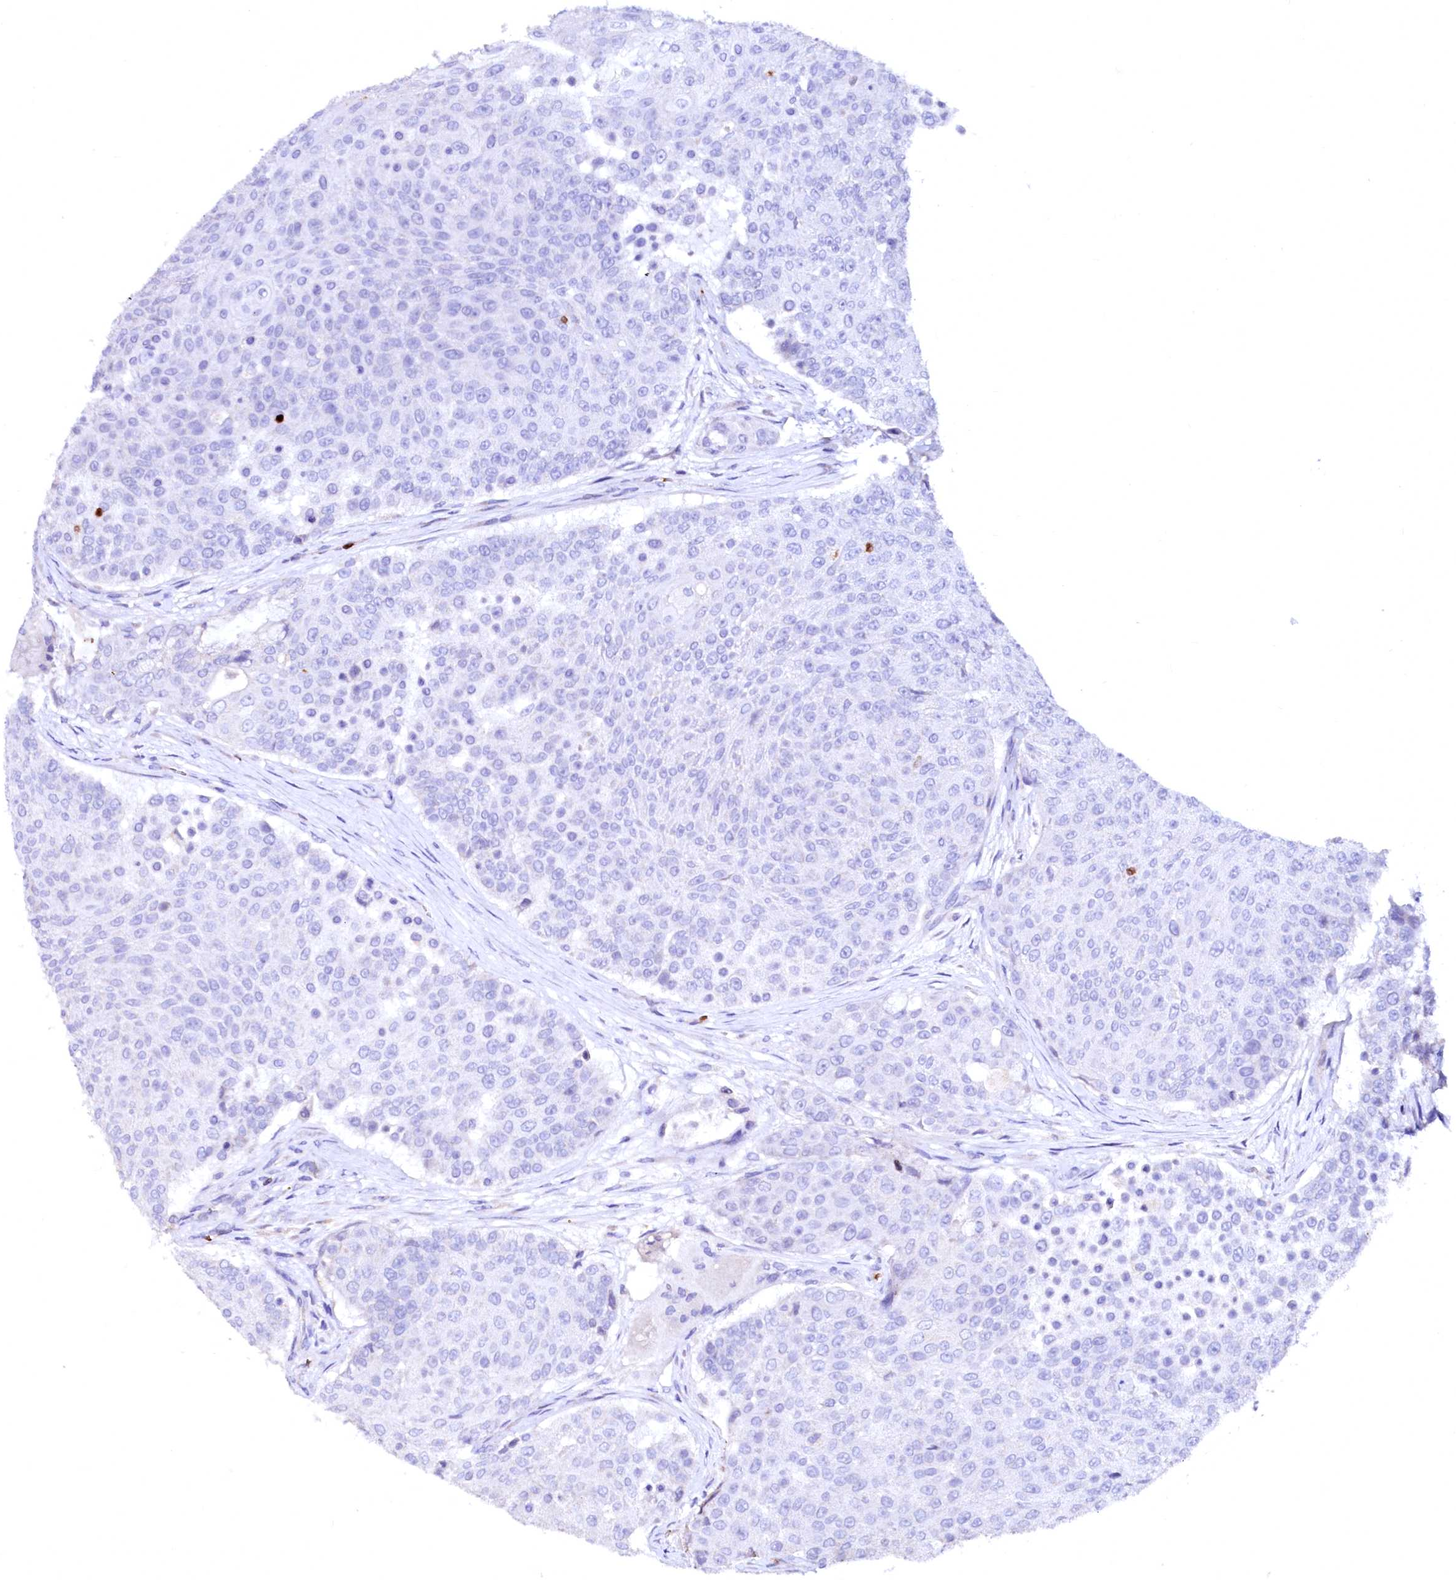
{"staining": {"intensity": "negative", "quantity": "none", "location": "none"}, "tissue": "urothelial cancer", "cell_type": "Tumor cells", "image_type": "cancer", "snomed": [{"axis": "morphology", "description": "Urothelial carcinoma, High grade"}, {"axis": "topography", "description": "Urinary bladder"}], "caption": "Urothelial cancer was stained to show a protein in brown. There is no significant positivity in tumor cells.", "gene": "RAB27A", "patient": {"sex": "female", "age": 63}}